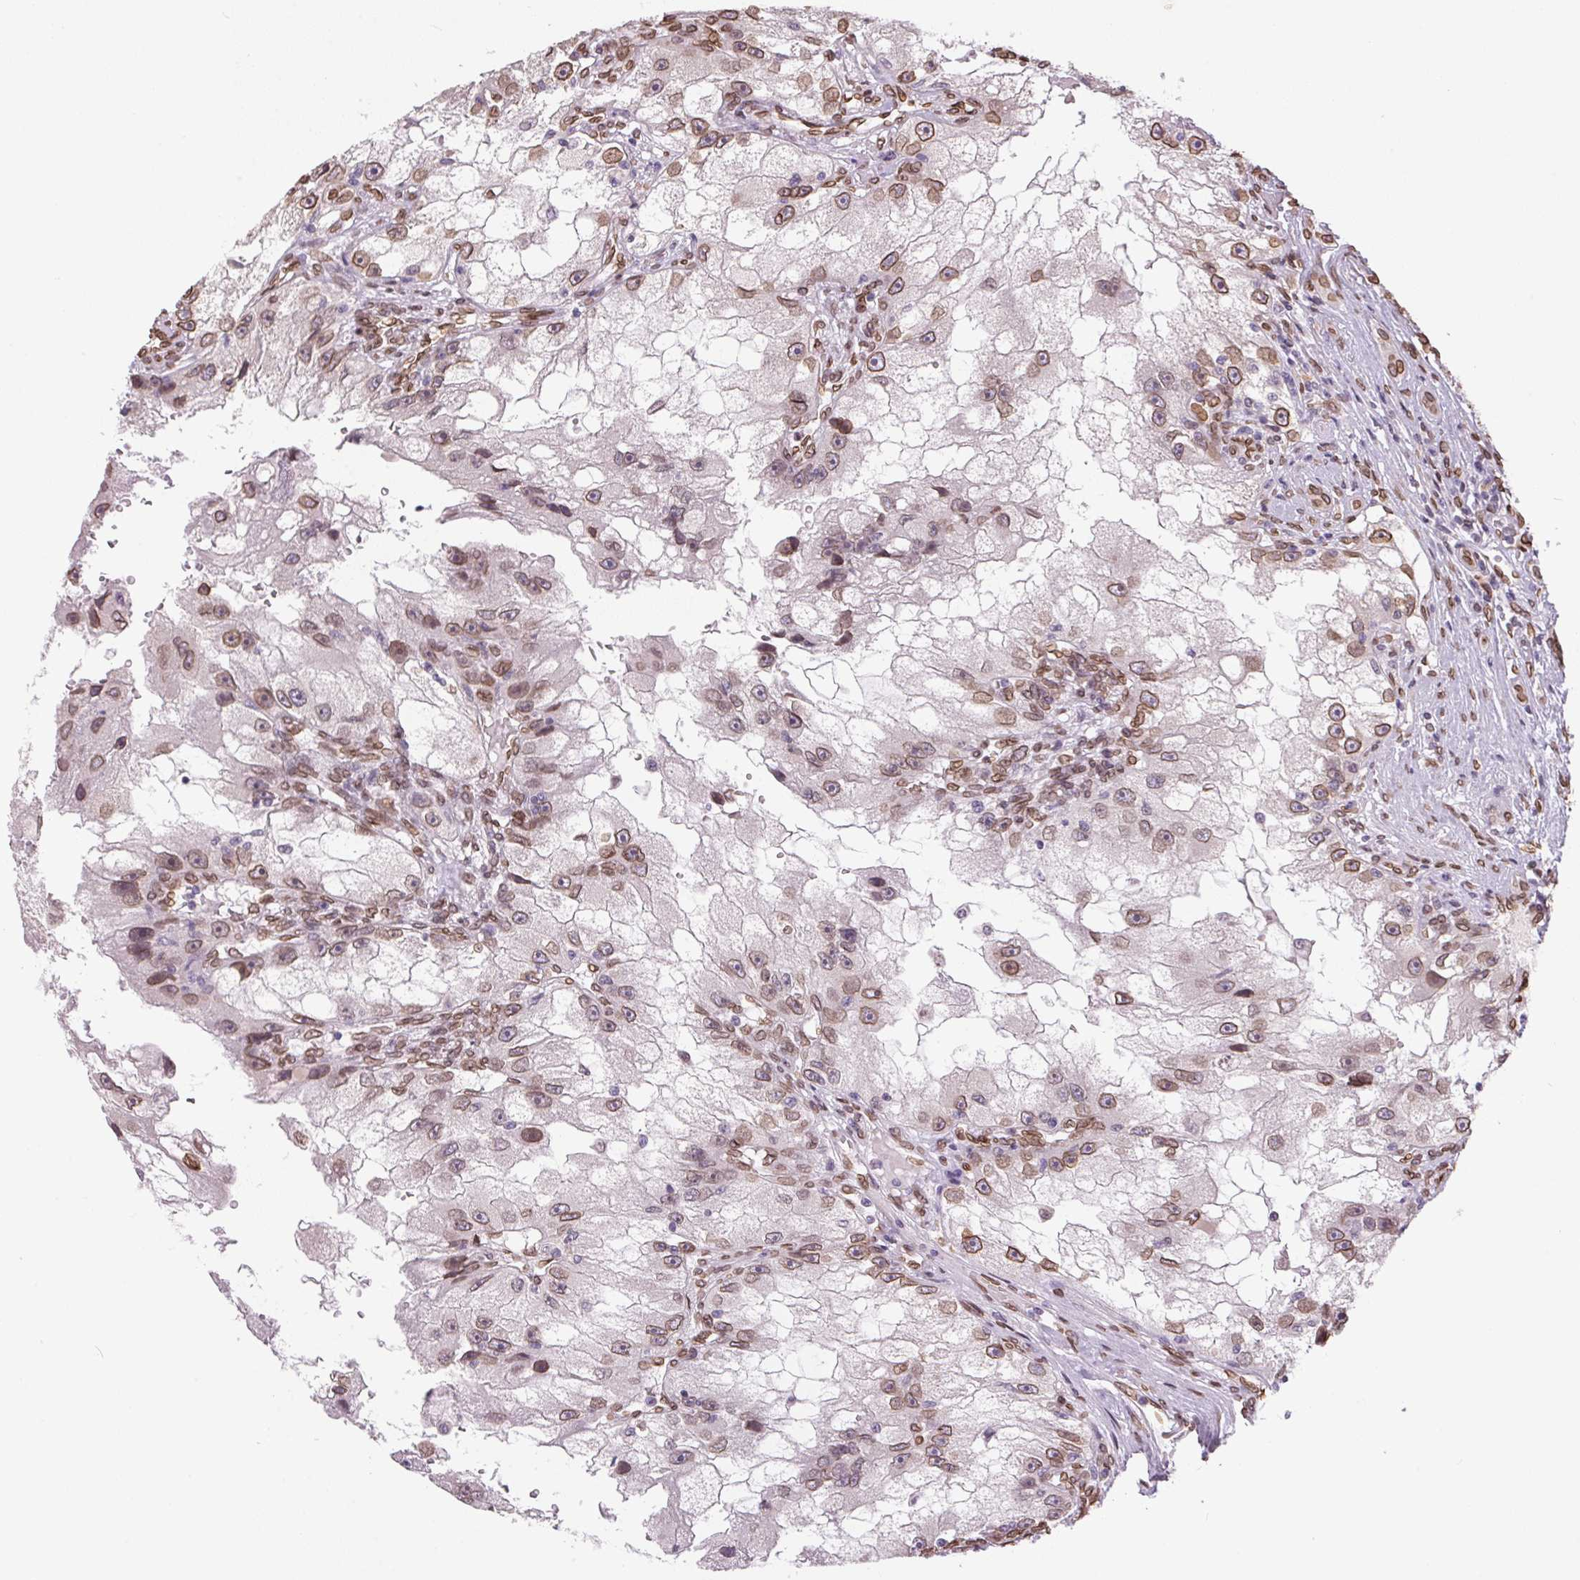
{"staining": {"intensity": "moderate", "quantity": ">75%", "location": "cytoplasmic/membranous,nuclear"}, "tissue": "renal cancer", "cell_type": "Tumor cells", "image_type": "cancer", "snomed": [{"axis": "morphology", "description": "Adenocarcinoma, NOS"}, {"axis": "topography", "description": "Kidney"}], "caption": "Protein expression analysis of human renal cancer (adenocarcinoma) reveals moderate cytoplasmic/membranous and nuclear staining in about >75% of tumor cells.", "gene": "TMEM175", "patient": {"sex": "male", "age": 63}}